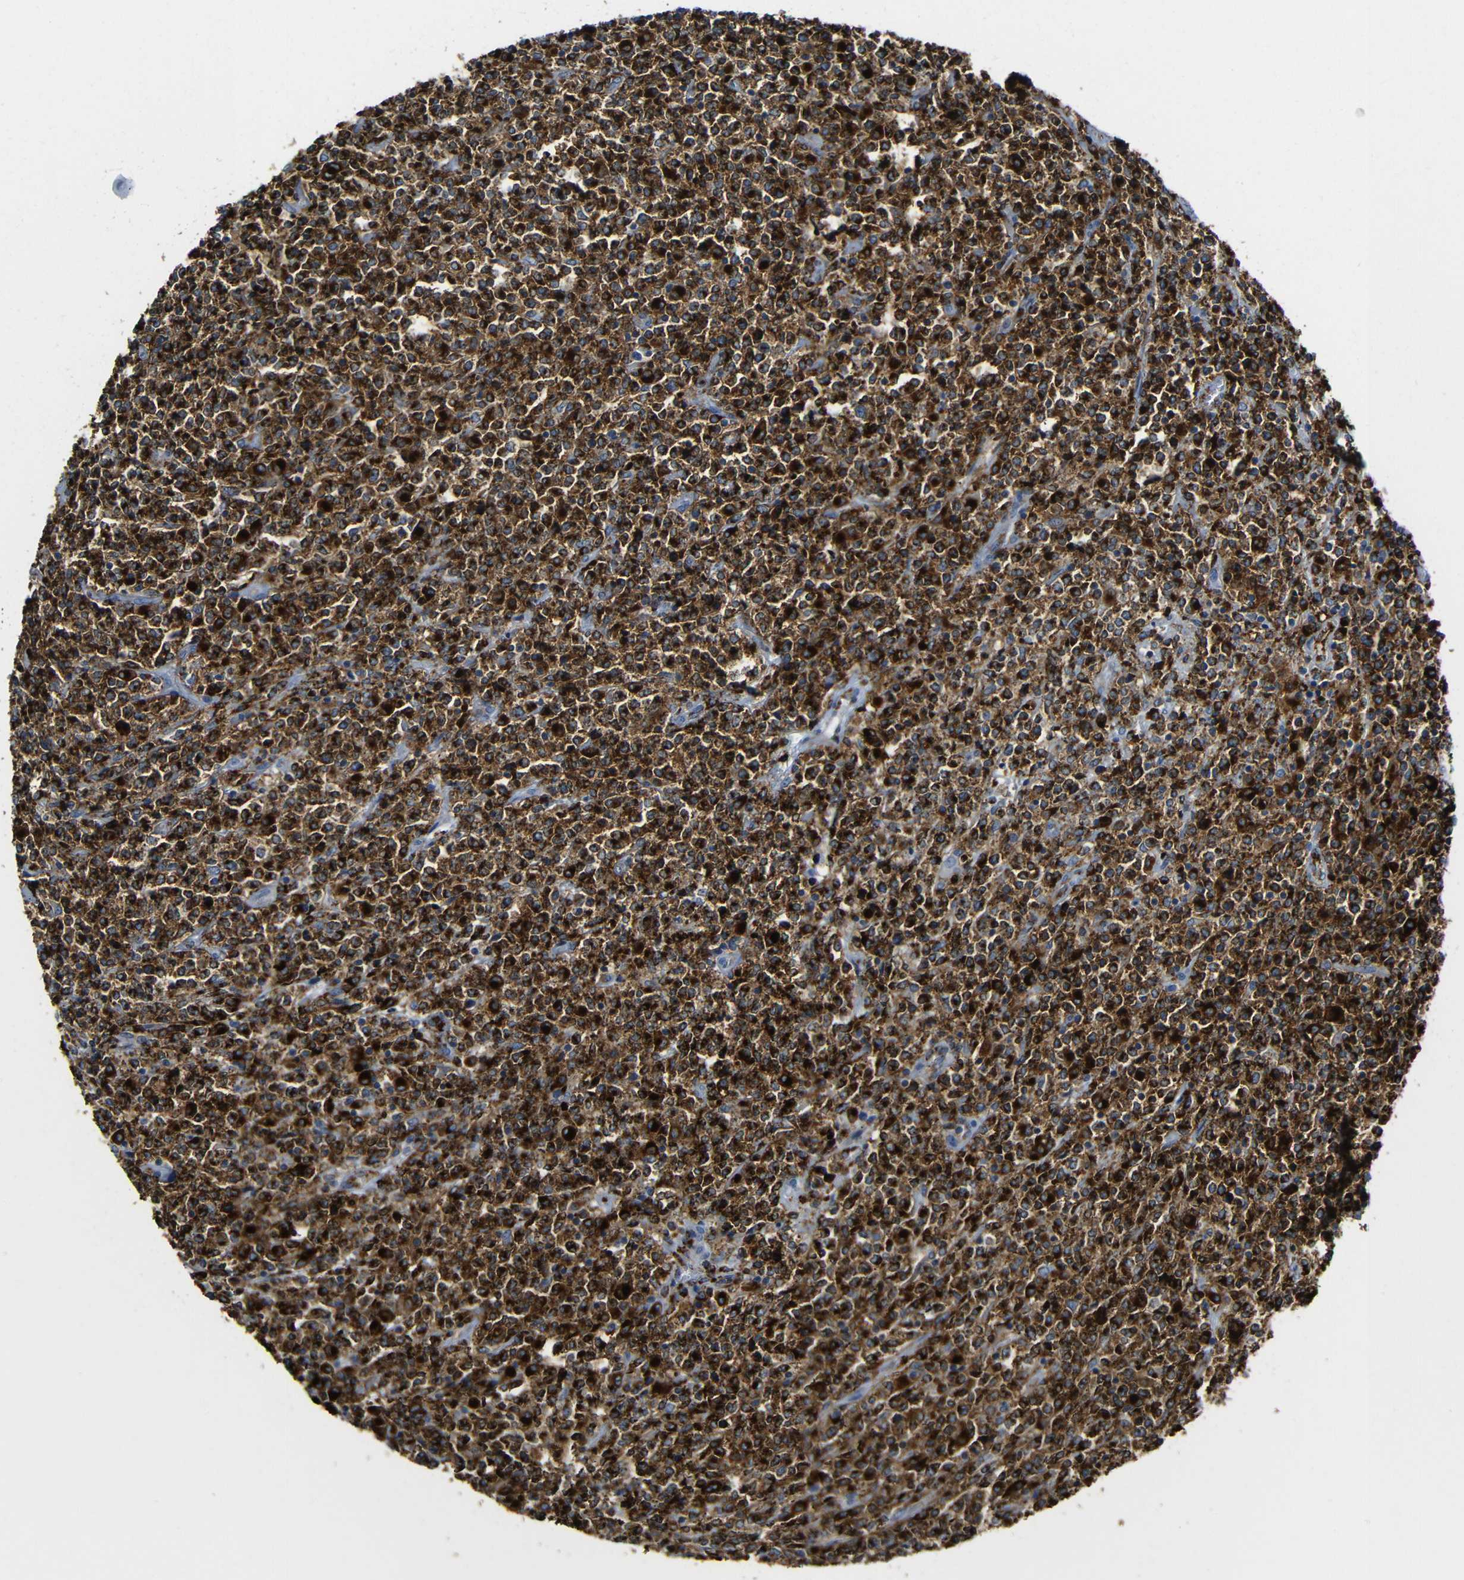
{"staining": {"intensity": "strong", "quantity": ">75%", "location": "cytoplasmic/membranous"}, "tissue": "lymphoma", "cell_type": "Tumor cells", "image_type": "cancer", "snomed": [{"axis": "morphology", "description": "Malignant lymphoma, non-Hodgkin's type, High grade"}, {"axis": "topography", "description": "Soft tissue"}], "caption": "DAB (3,3'-diaminobenzidine) immunohistochemical staining of lymphoma demonstrates strong cytoplasmic/membranous protein expression in approximately >75% of tumor cells.", "gene": "HLA-DMA", "patient": {"sex": "male", "age": 18}}